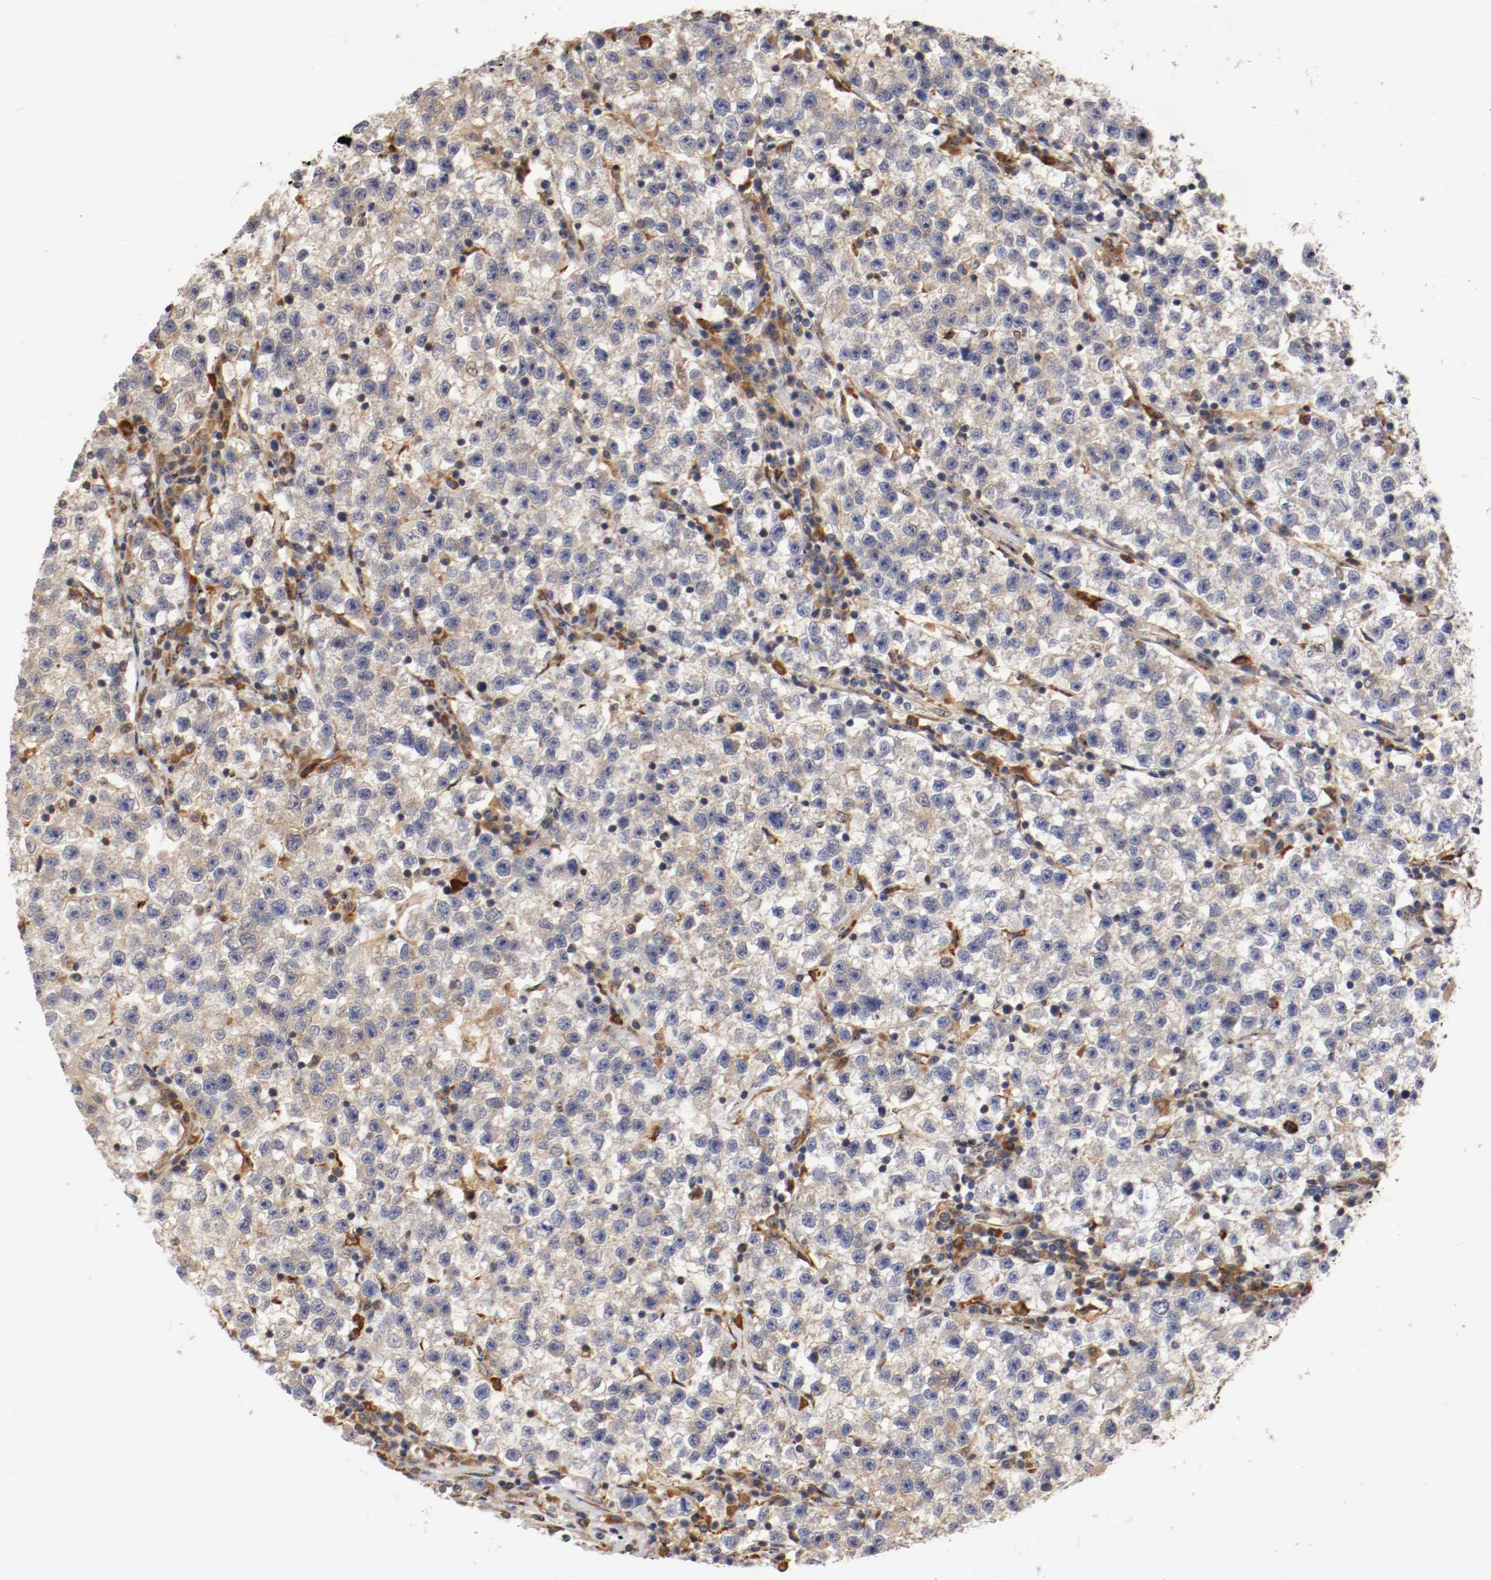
{"staining": {"intensity": "weak", "quantity": ">75%", "location": "cytoplasmic/membranous"}, "tissue": "testis cancer", "cell_type": "Tumor cells", "image_type": "cancer", "snomed": [{"axis": "morphology", "description": "Seminoma, NOS"}, {"axis": "topography", "description": "Testis"}], "caption": "Immunohistochemical staining of testis seminoma reveals low levels of weak cytoplasmic/membranous protein expression in about >75% of tumor cells.", "gene": "TNFSF13", "patient": {"sex": "male", "age": 22}}